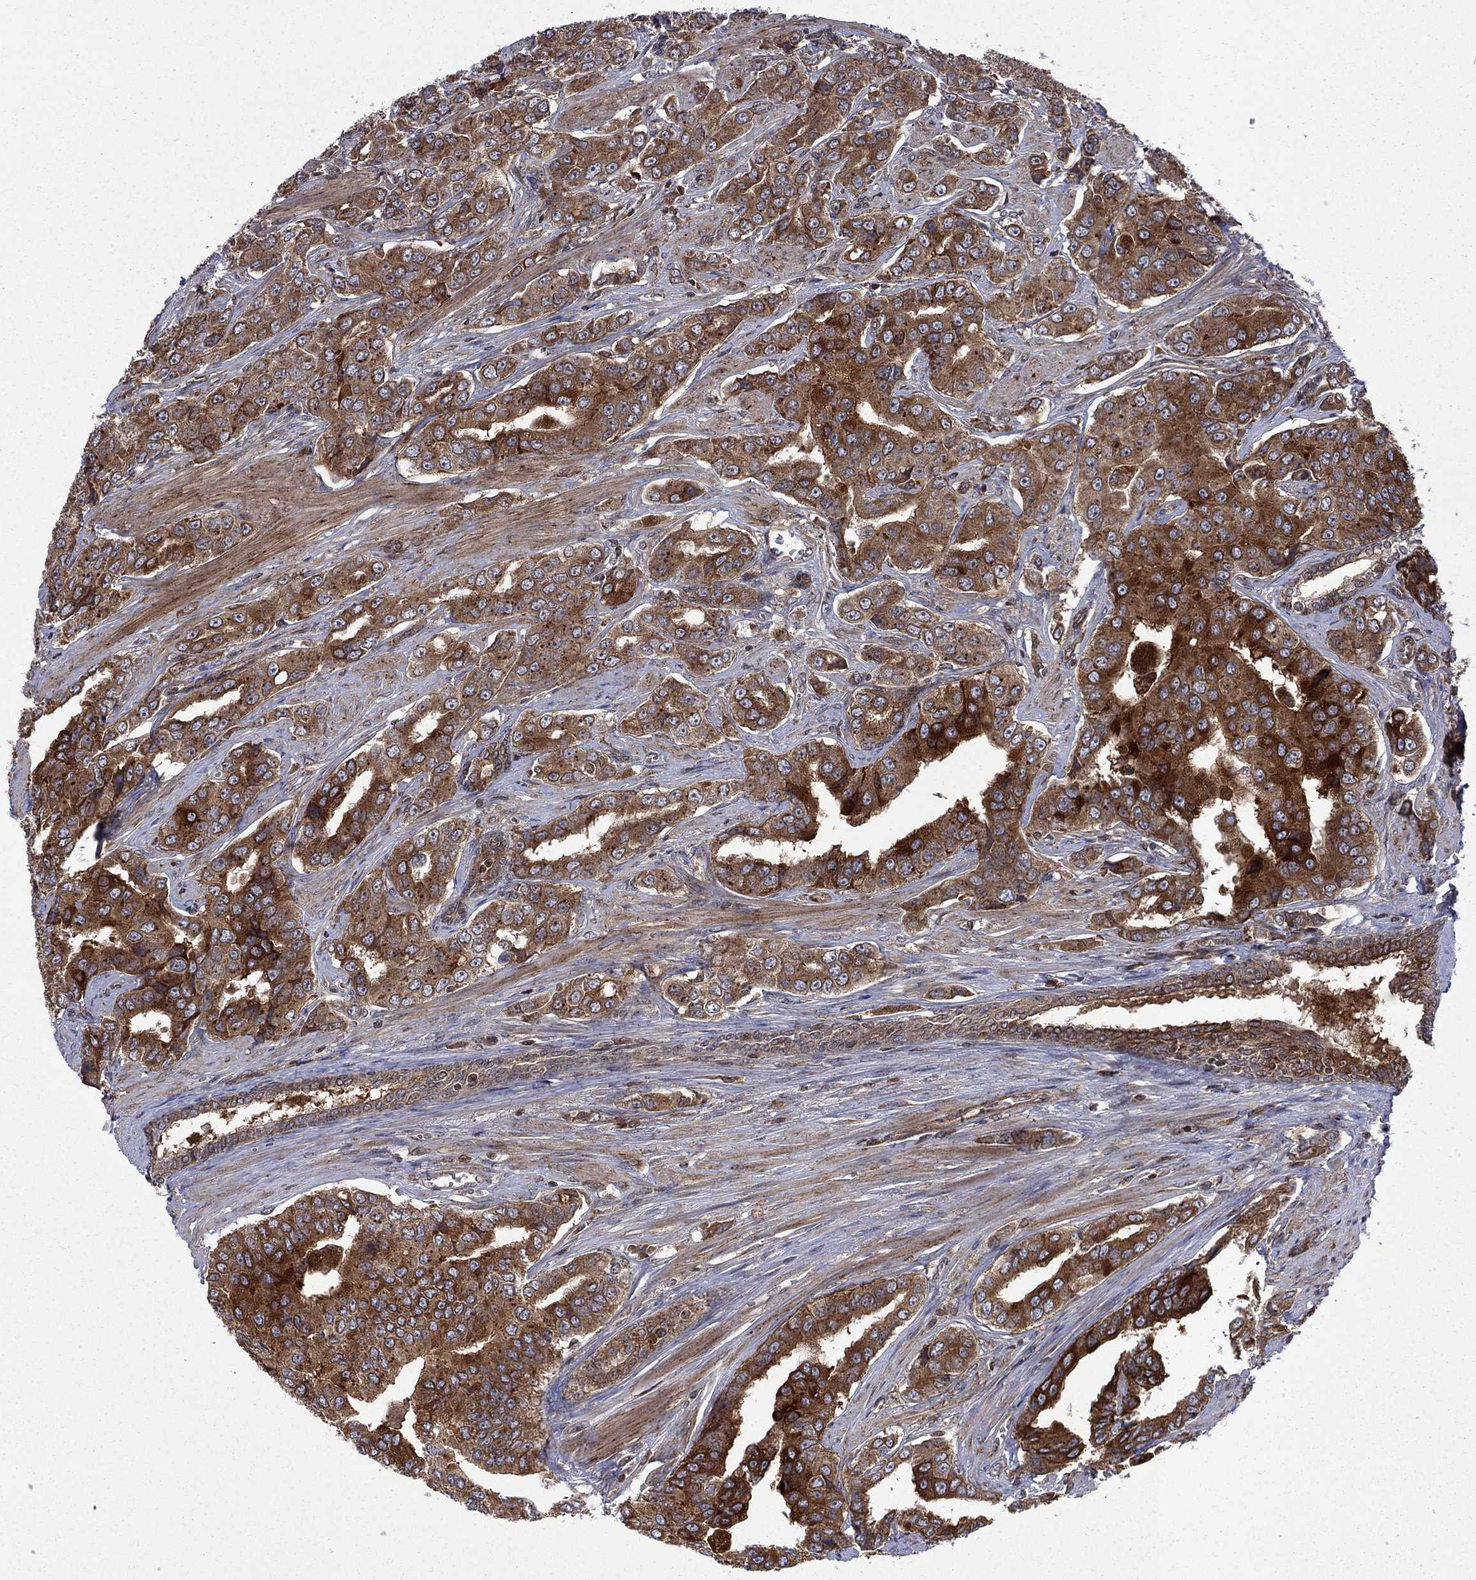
{"staining": {"intensity": "strong", "quantity": "25%-75%", "location": "cytoplasmic/membranous"}, "tissue": "prostate cancer", "cell_type": "Tumor cells", "image_type": "cancer", "snomed": [{"axis": "morphology", "description": "Adenocarcinoma, NOS"}, {"axis": "topography", "description": "Prostate and seminal vesicle, NOS"}, {"axis": "topography", "description": "Prostate"}], "caption": "Immunohistochemistry (IHC) photomicrograph of neoplastic tissue: human prostate cancer (adenocarcinoma) stained using IHC displays high levels of strong protein expression localized specifically in the cytoplasmic/membranous of tumor cells, appearing as a cytoplasmic/membranous brown color.", "gene": "TMEM33", "patient": {"sex": "male", "age": 69}}